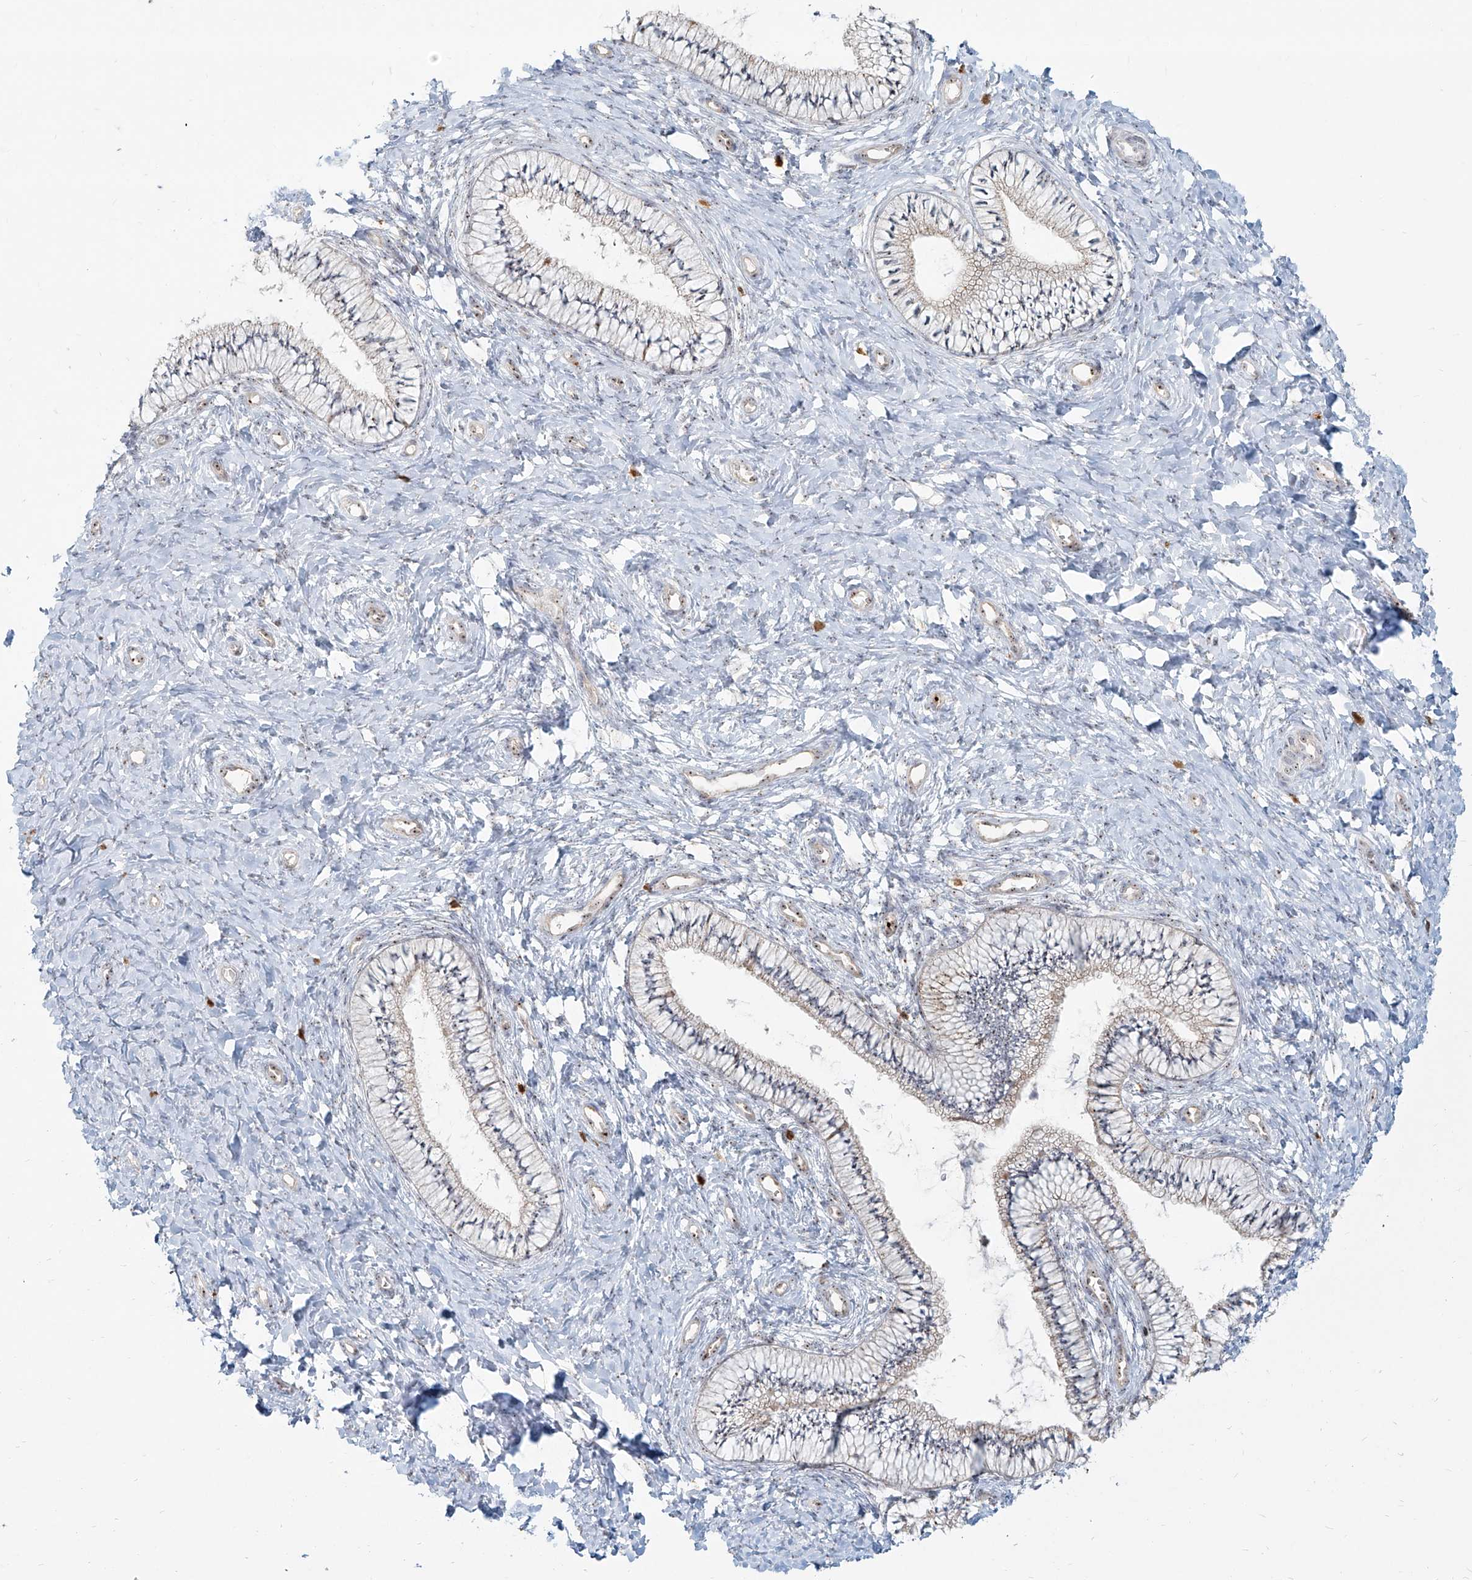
{"staining": {"intensity": "moderate", "quantity": "<25%", "location": "nuclear"}, "tissue": "cervix", "cell_type": "Glandular cells", "image_type": "normal", "snomed": [{"axis": "morphology", "description": "Normal tissue, NOS"}, {"axis": "topography", "description": "Cervix"}], "caption": "Cervix stained with a brown dye exhibits moderate nuclear positive expression in about <25% of glandular cells.", "gene": "BYSL", "patient": {"sex": "female", "age": 36}}